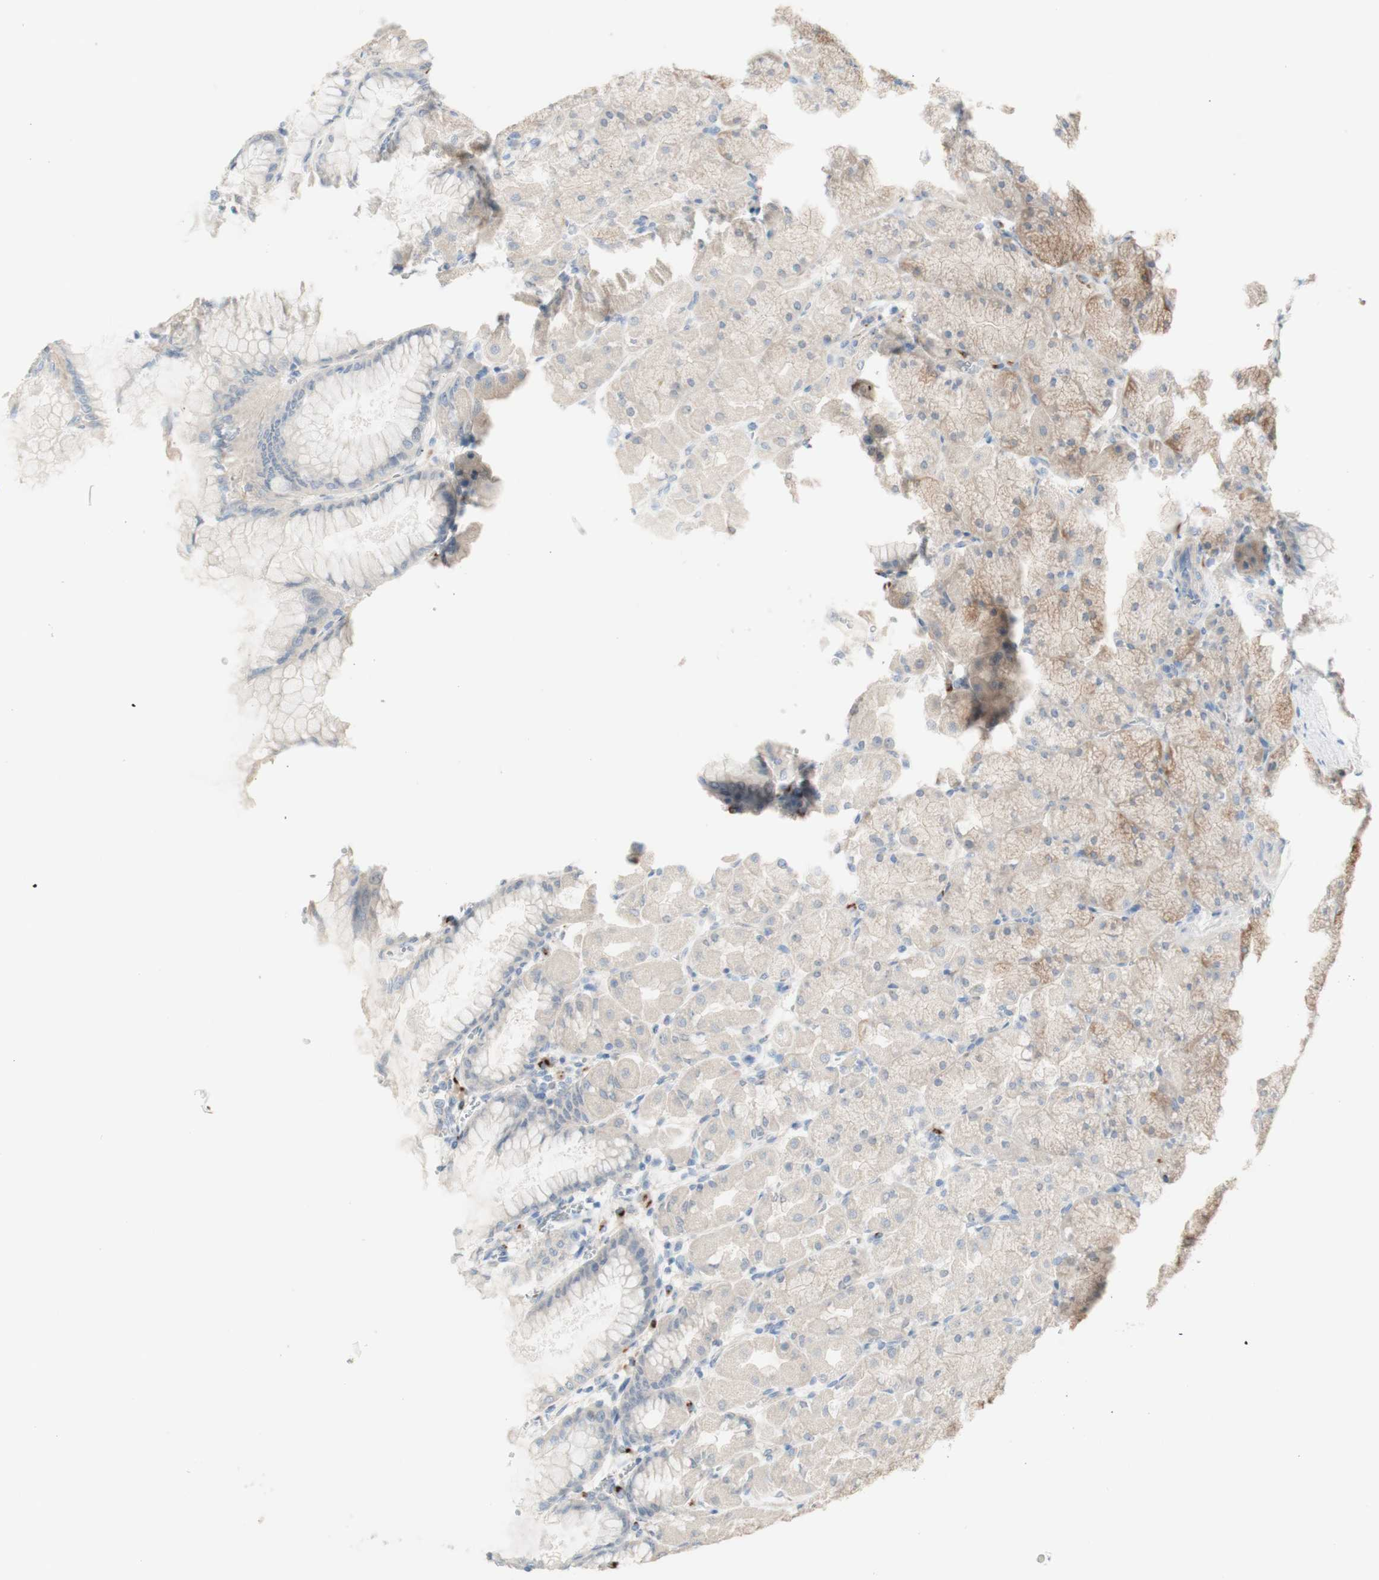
{"staining": {"intensity": "weak", "quantity": "25%-75%", "location": "cytoplasmic/membranous"}, "tissue": "stomach", "cell_type": "Glandular cells", "image_type": "normal", "snomed": [{"axis": "morphology", "description": "Normal tissue, NOS"}, {"axis": "topography", "description": "Stomach, upper"}], "caption": "An image of stomach stained for a protein shows weak cytoplasmic/membranous brown staining in glandular cells.", "gene": "MANEA", "patient": {"sex": "female", "age": 56}}